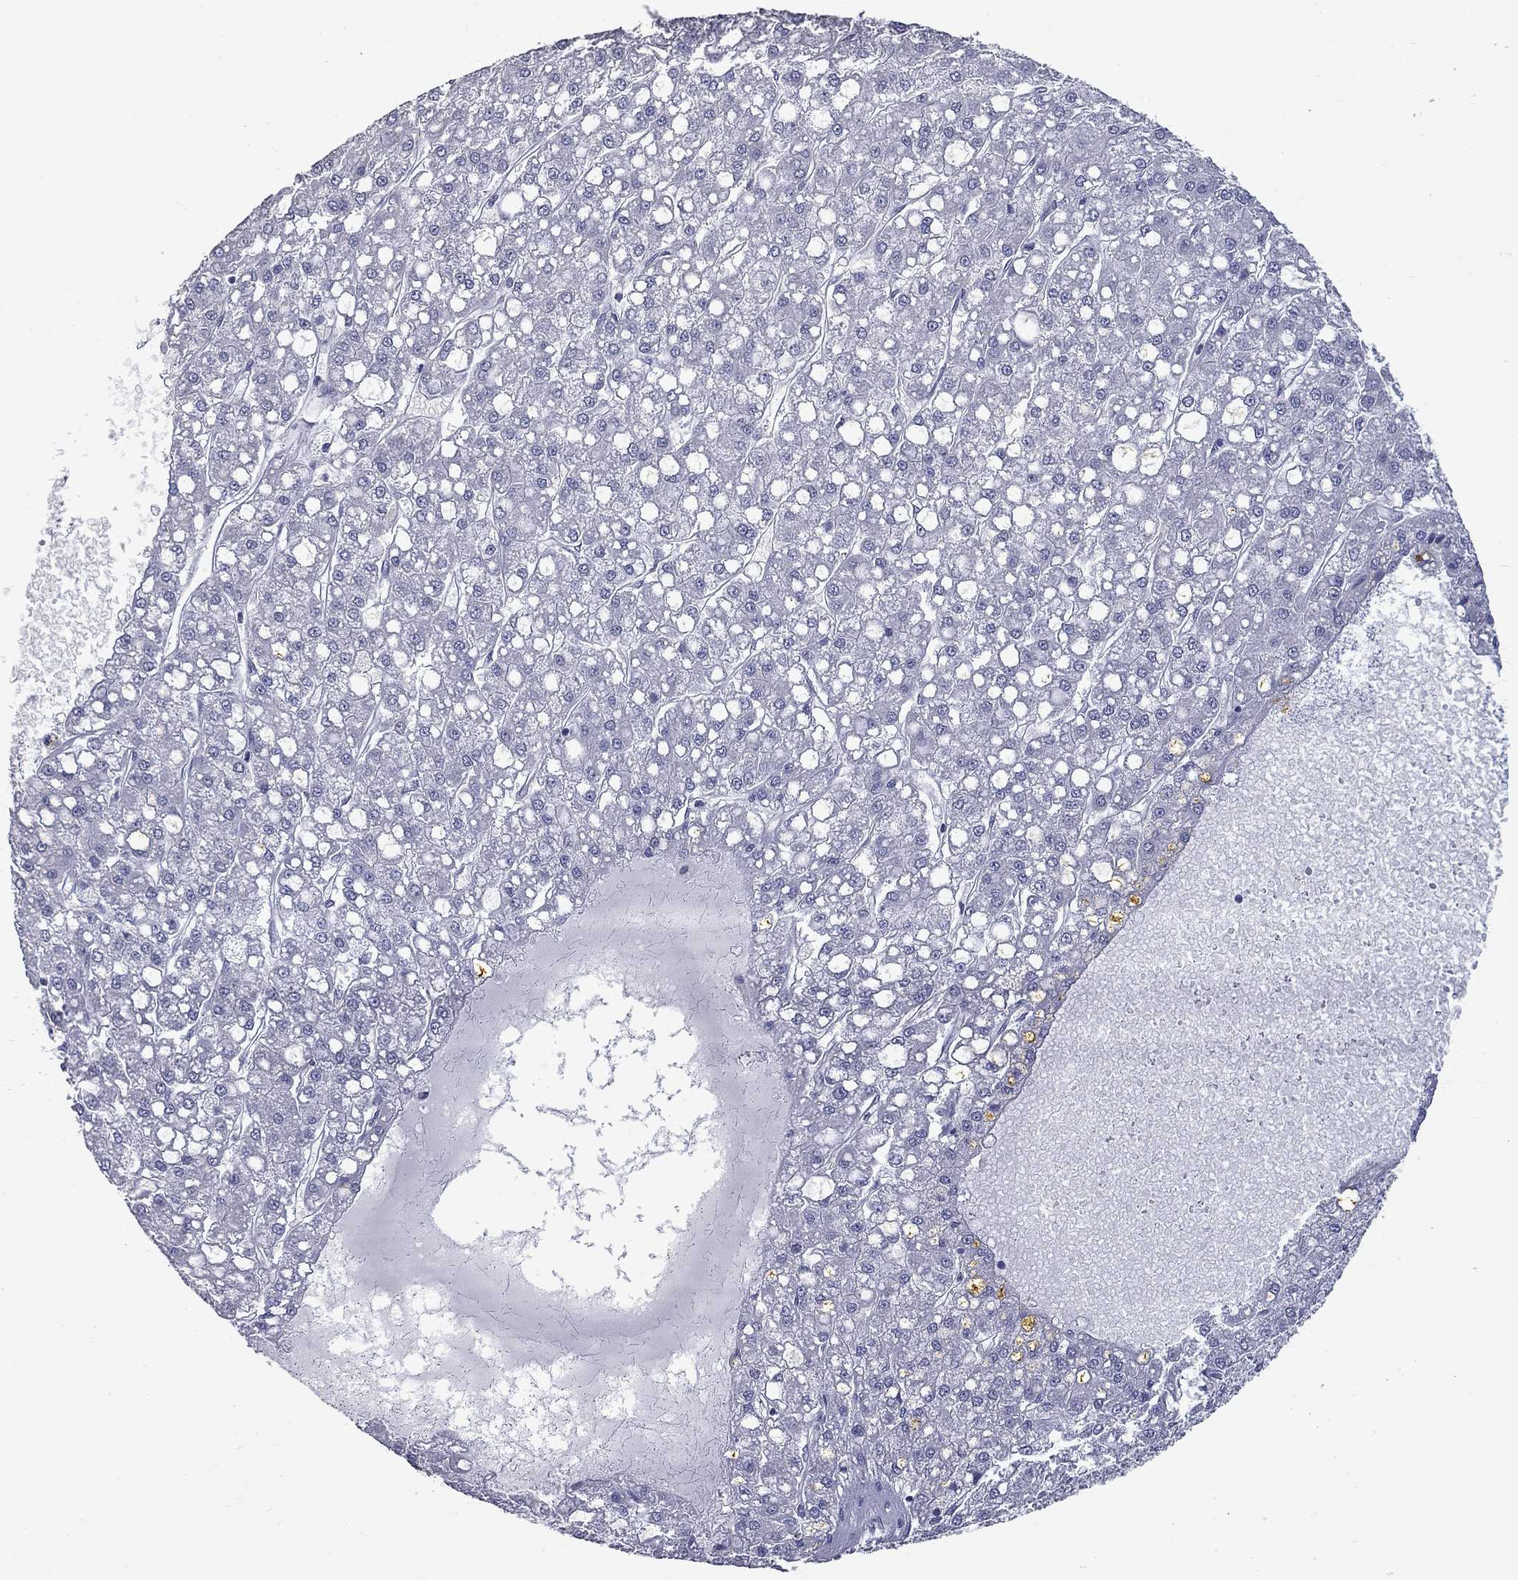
{"staining": {"intensity": "negative", "quantity": "none", "location": "none"}, "tissue": "liver cancer", "cell_type": "Tumor cells", "image_type": "cancer", "snomed": [{"axis": "morphology", "description": "Carcinoma, Hepatocellular, NOS"}, {"axis": "topography", "description": "Liver"}], "caption": "This image is of hepatocellular carcinoma (liver) stained with IHC to label a protein in brown with the nuclei are counter-stained blue. There is no staining in tumor cells.", "gene": "SHOC2", "patient": {"sex": "male", "age": 67}}